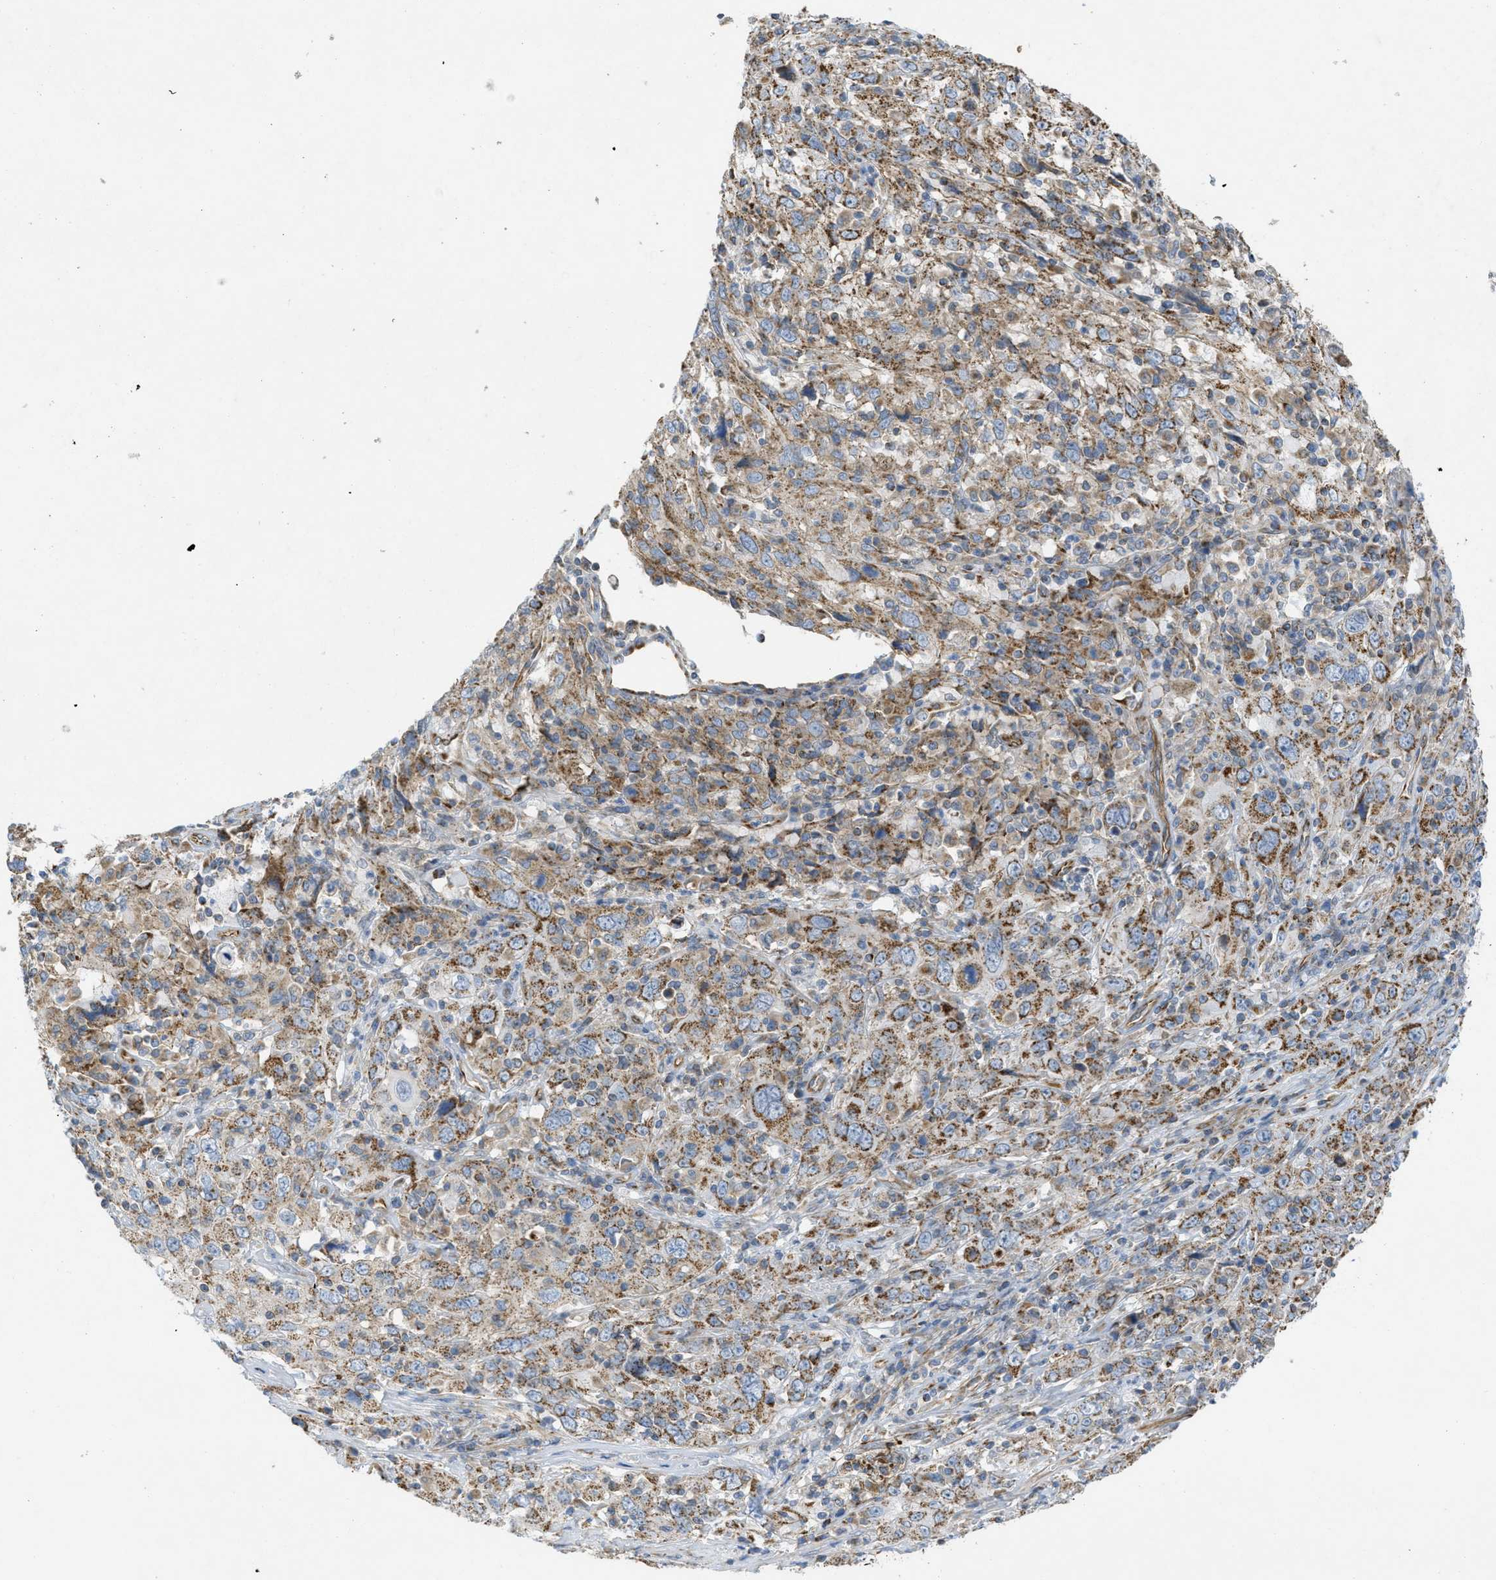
{"staining": {"intensity": "strong", "quantity": ">75%", "location": "cytoplasmic/membranous"}, "tissue": "cervical cancer", "cell_type": "Tumor cells", "image_type": "cancer", "snomed": [{"axis": "morphology", "description": "Squamous cell carcinoma, NOS"}, {"axis": "topography", "description": "Cervix"}], "caption": "Protein expression analysis of human cervical cancer (squamous cell carcinoma) reveals strong cytoplasmic/membranous expression in approximately >75% of tumor cells.", "gene": "BTN3A1", "patient": {"sex": "female", "age": 46}}